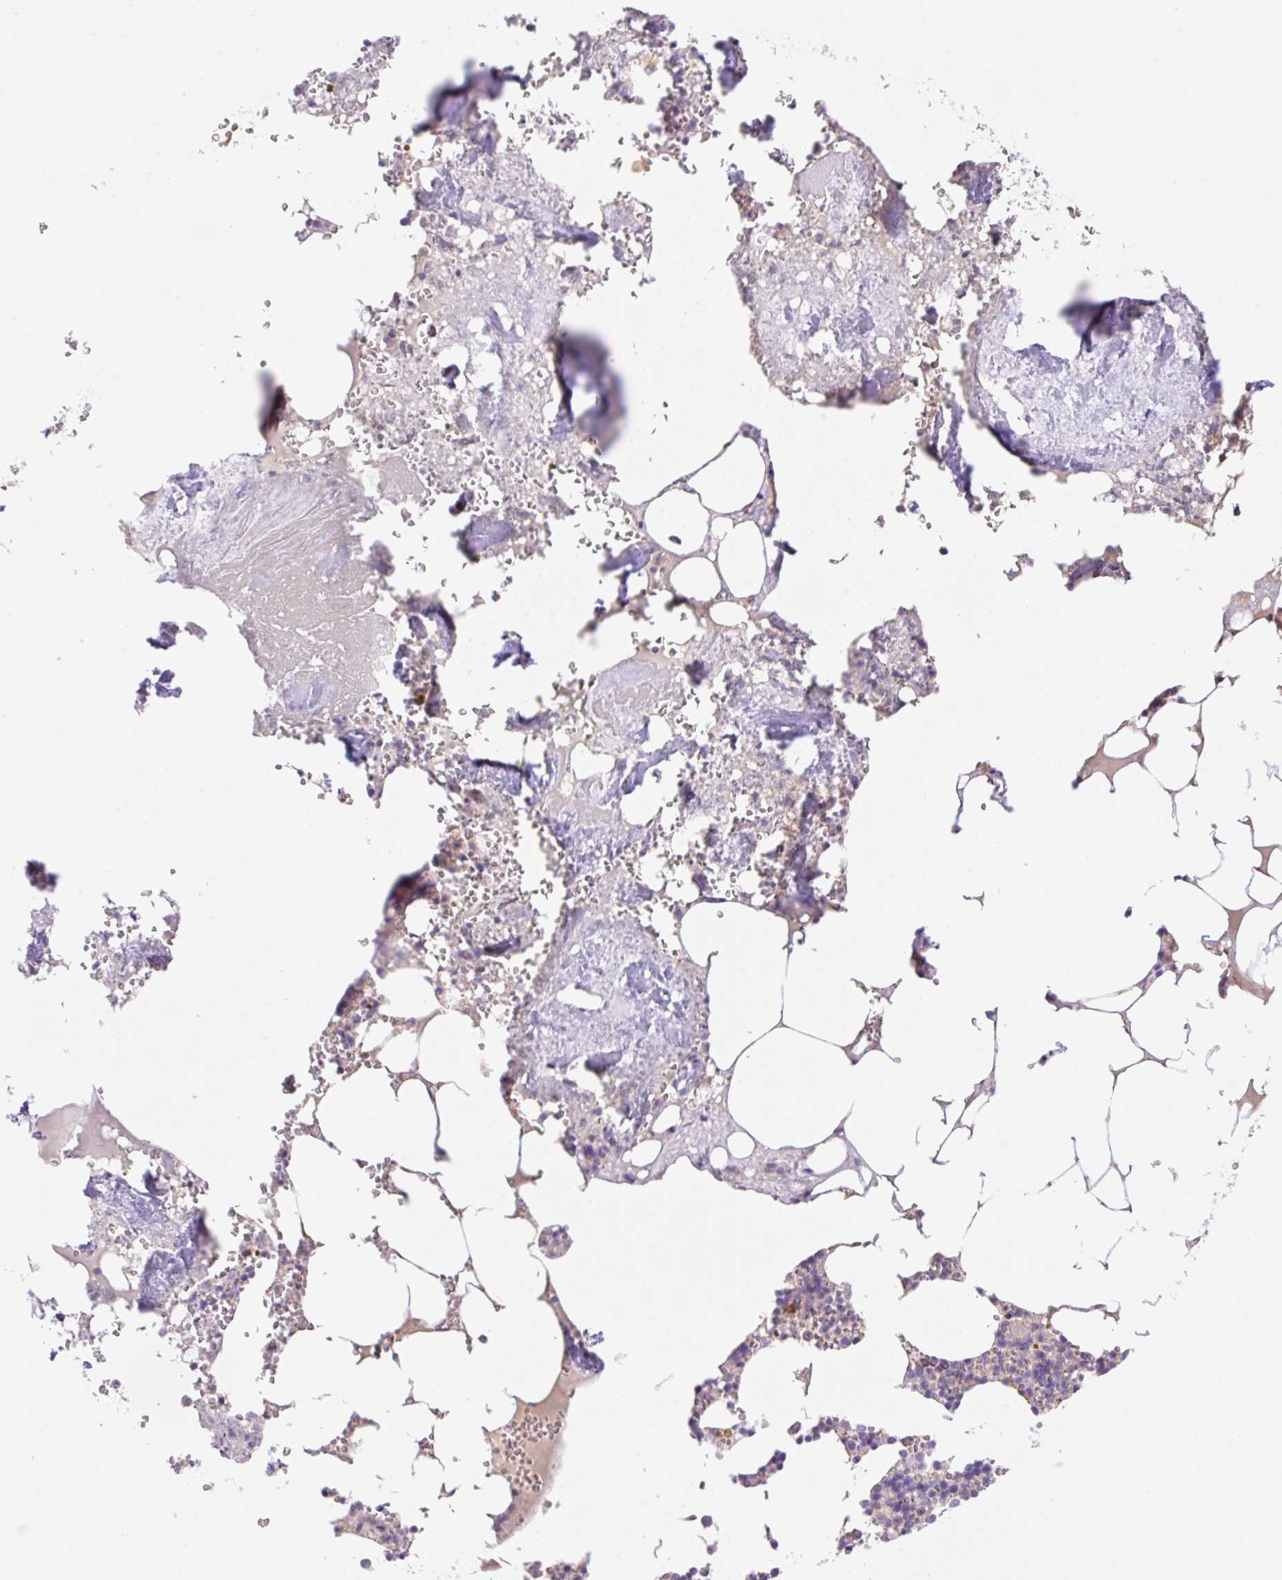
{"staining": {"intensity": "strong", "quantity": "<25%", "location": "cytoplasmic/membranous"}, "tissue": "bone marrow", "cell_type": "Hematopoietic cells", "image_type": "normal", "snomed": [{"axis": "morphology", "description": "Normal tissue, NOS"}, {"axis": "topography", "description": "Bone marrow"}], "caption": "This histopathology image displays unremarkable bone marrow stained with immunohistochemistry to label a protein in brown. The cytoplasmic/membranous of hematopoietic cells show strong positivity for the protein. Nuclei are counter-stained blue.", "gene": "DENND5A", "patient": {"sex": "male", "age": 54}}